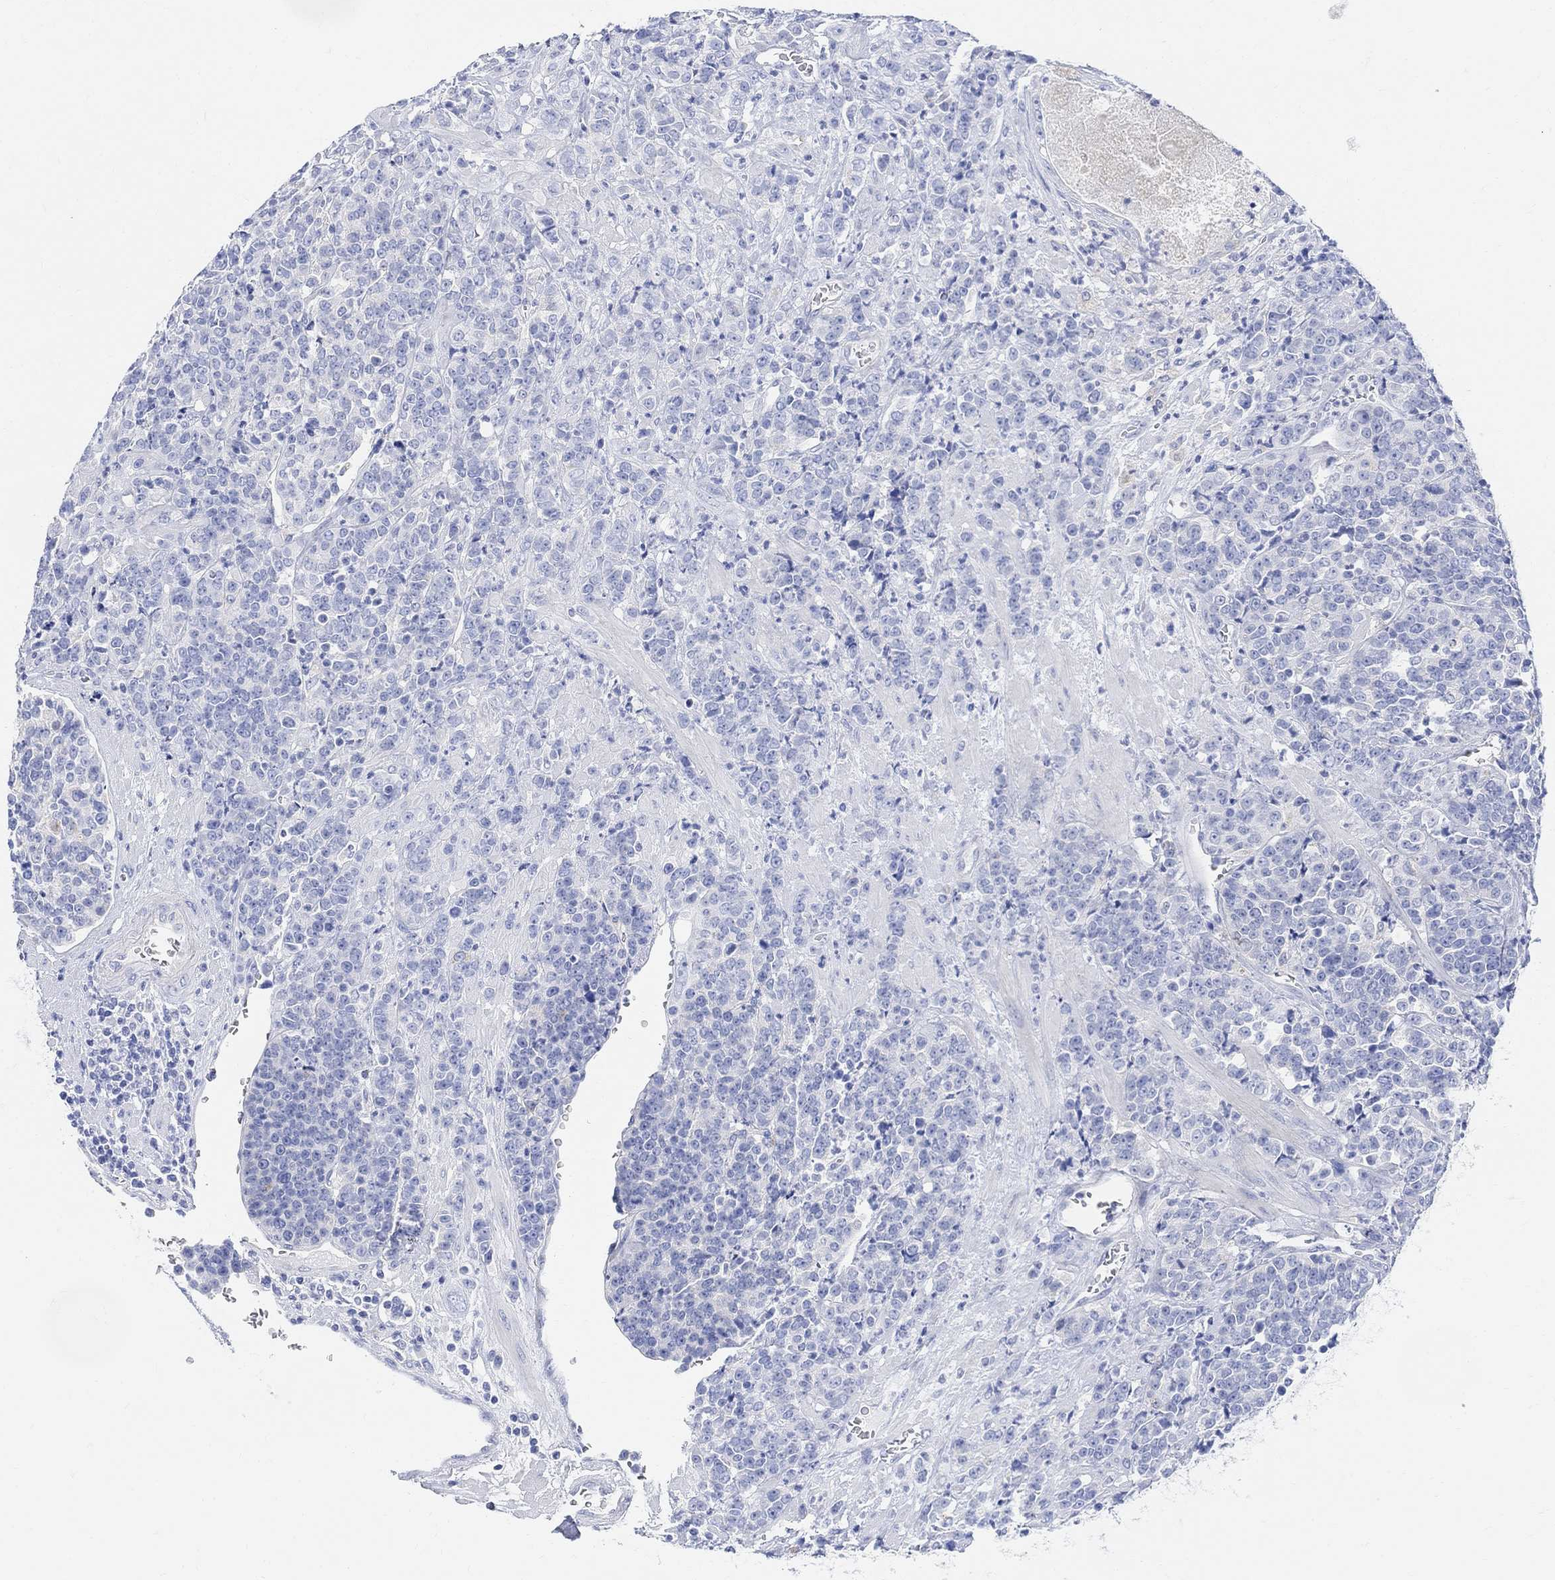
{"staining": {"intensity": "negative", "quantity": "none", "location": "none"}, "tissue": "prostate cancer", "cell_type": "Tumor cells", "image_type": "cancer", "snomed": [{"axis": "morphology", "description": "Adenocarcinoma, NOS"}, {"axis": "topography", "description": "Prostate"}], "caption": "The histopathology image exhibits no significant positivity in tumor cells of prostate adenocarcinoma.", "gene": "RETNLB", "patient": {"sex": "male", "age": 67}}